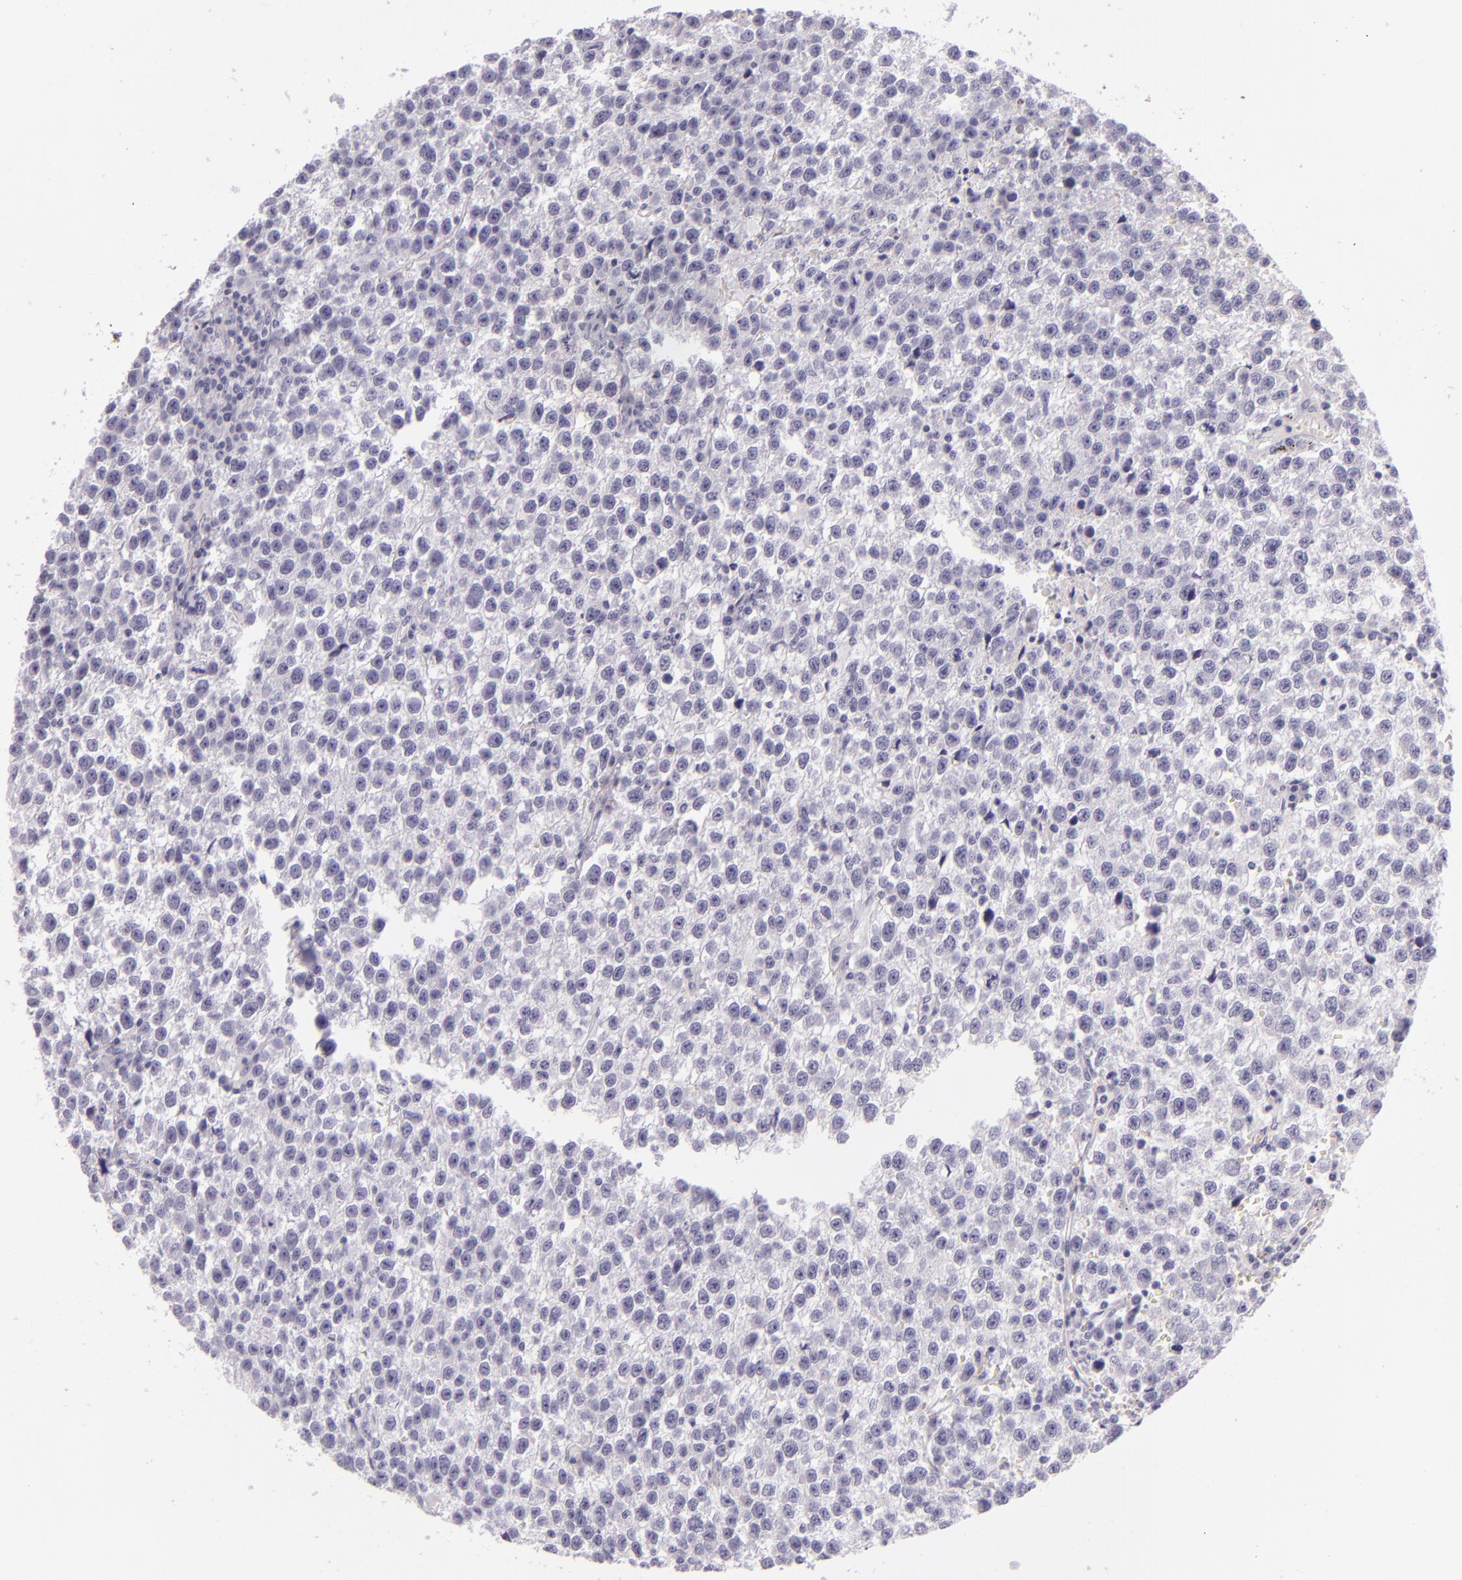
{"staining": {"intensity": "negative", "quantity": "none", "location": "none"}, "tissue": "testis cancer", "cell_type": "Tumor cells", "image_type": "cancer", "snomed": [{"axis": "morphology", "description": "Seminoma, NOS"}, {"axis": "topography", "description": "Testis"}], "caption": "Protein analysis of seminoma (testis) demonstrates no significant expression in tumor cells.", "gene": "CEACAM1", "patient": {"sex": "male", "age": 35}}